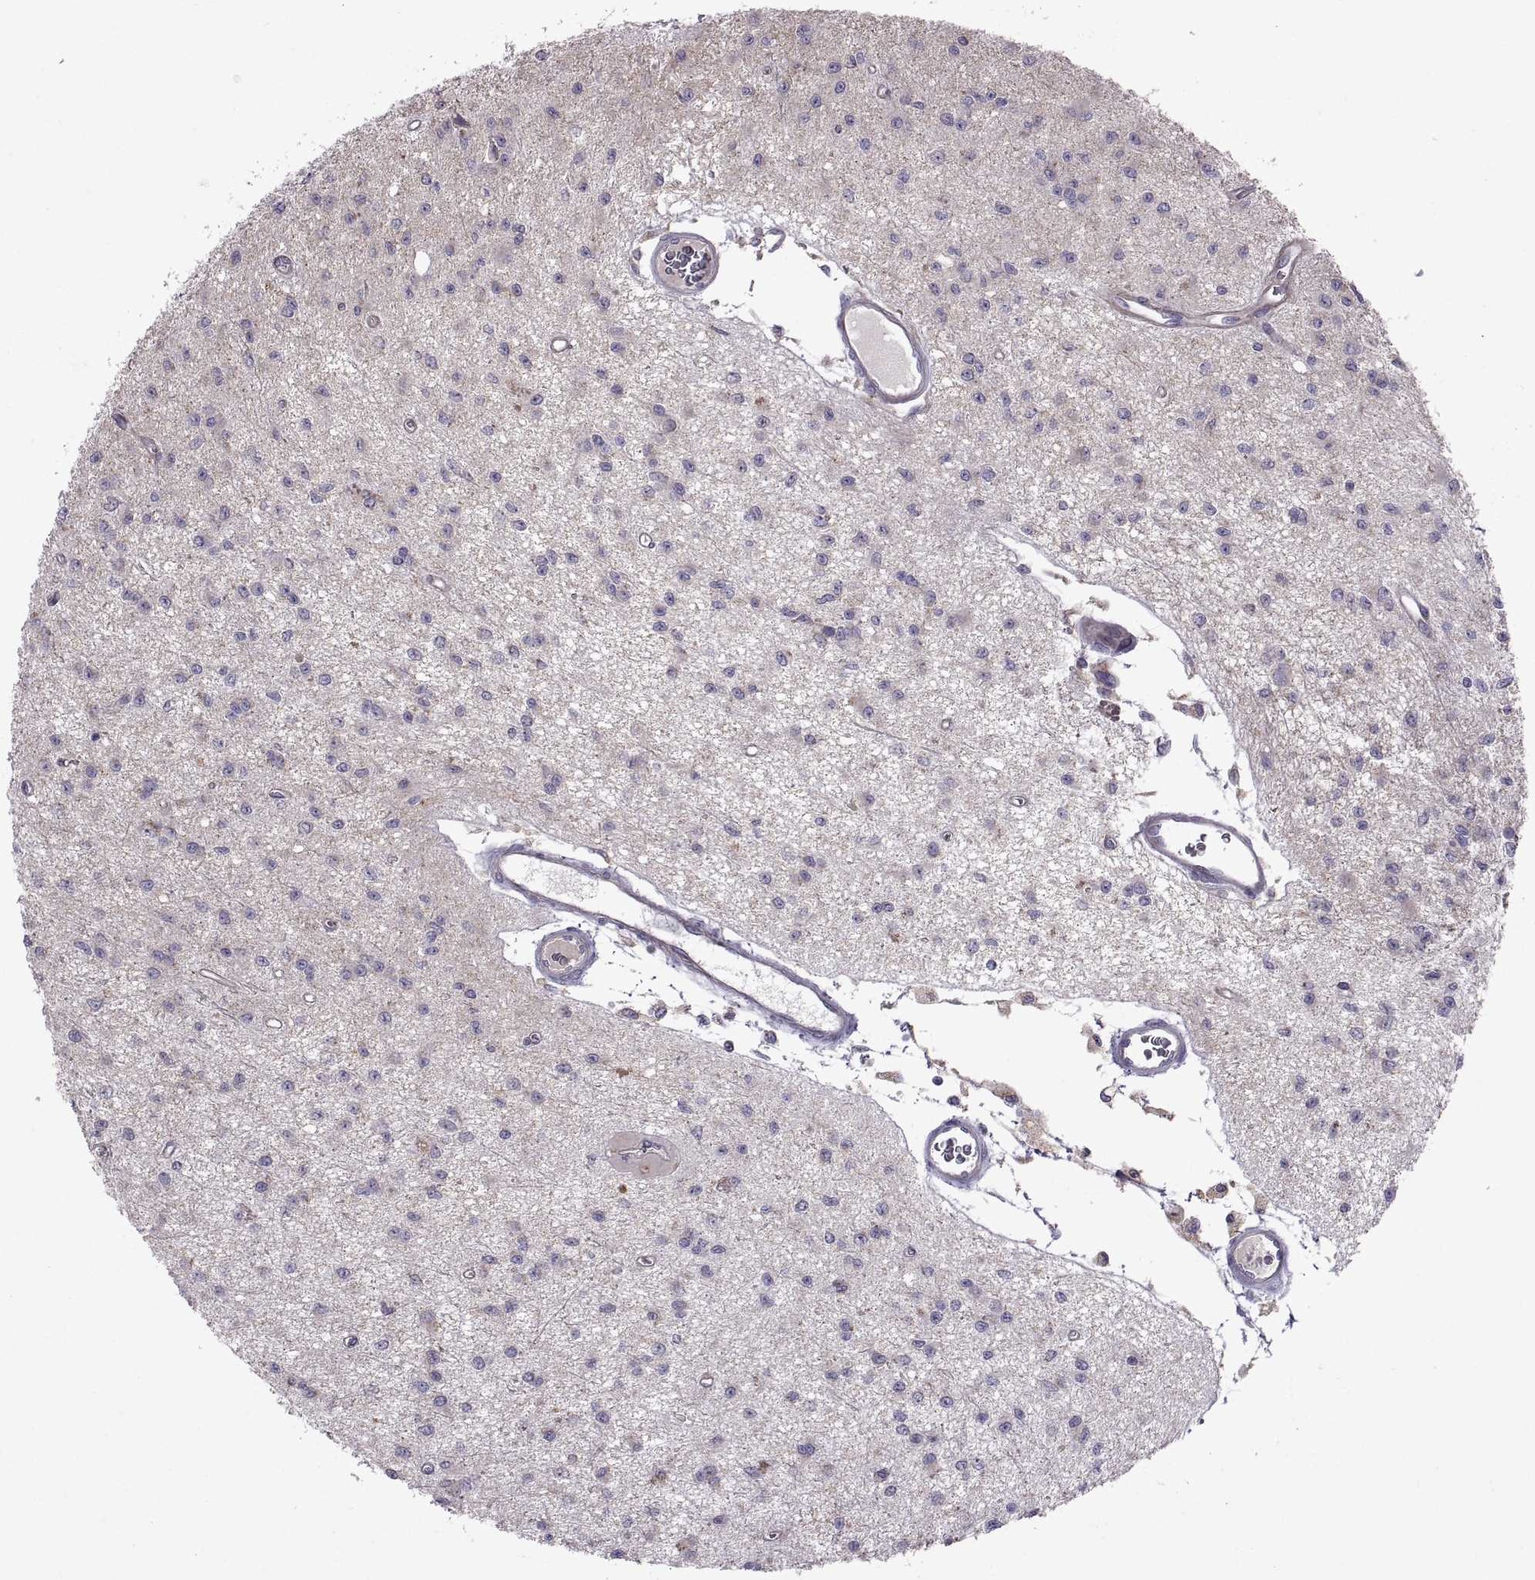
{"staining": {"intensity": "negative", "quantity": "none", "location": "none"}, "tissue": "glioma", "cell_type": "Tumor cells", "image_type": "cancer", "snomed": [{"axis": "morphology", "description": "Glioma, malignant, Low grade"}, {"axis": "topography", "description": "Brain"}], "caption": "High magnification brightfield microscopy of glioma stained with DAB (brown) and counterstained with hematoxylin (blue): tumor cells show no significant staining.", "gene": "ARSL", "patient": {"sex": "female", "age": 45}}